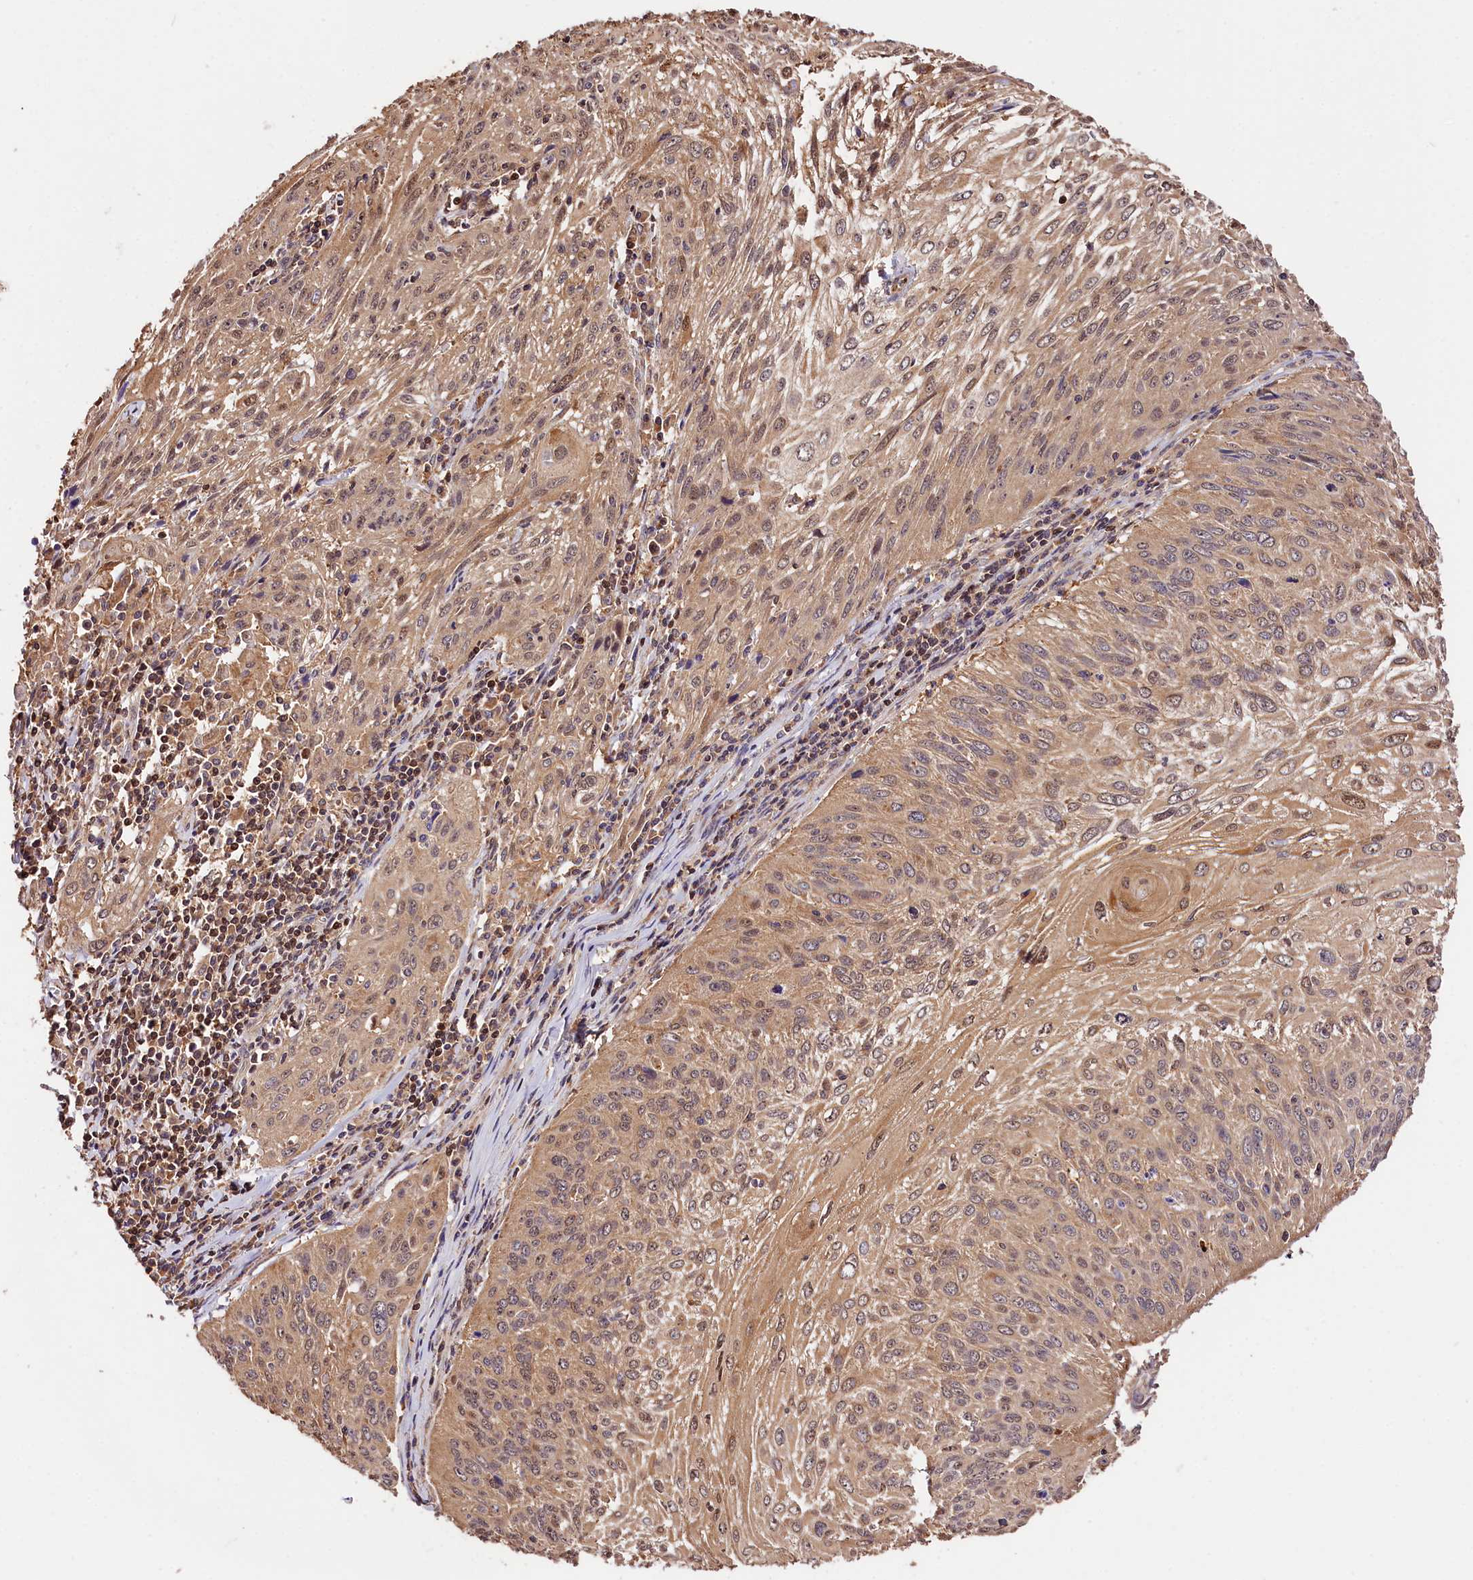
{"staining": {"intensity": "moderate", "quantity": ">75%", "location": "cytoplasmic/membranous,nuclear"}, "tissue": "cervical cancer", "cell_type": "Tumor cells", "image_type": "cancer", "snomed": [{"axis": "morphology", "description": "Squamous cell carcinoma, NOS"}, {"axis": "topography", "description": "Cervix"}], "caption": "Immunohistochemistry (DAB (3,3'-diaminobenzidine)) staining of cervical cancer demonstrates moderate cytoplasmic/membranous and nuclear protein staining in about >75% of tumor cells.", "gene": "KPTN", "patient": {"sex": "female", "age": 51}}